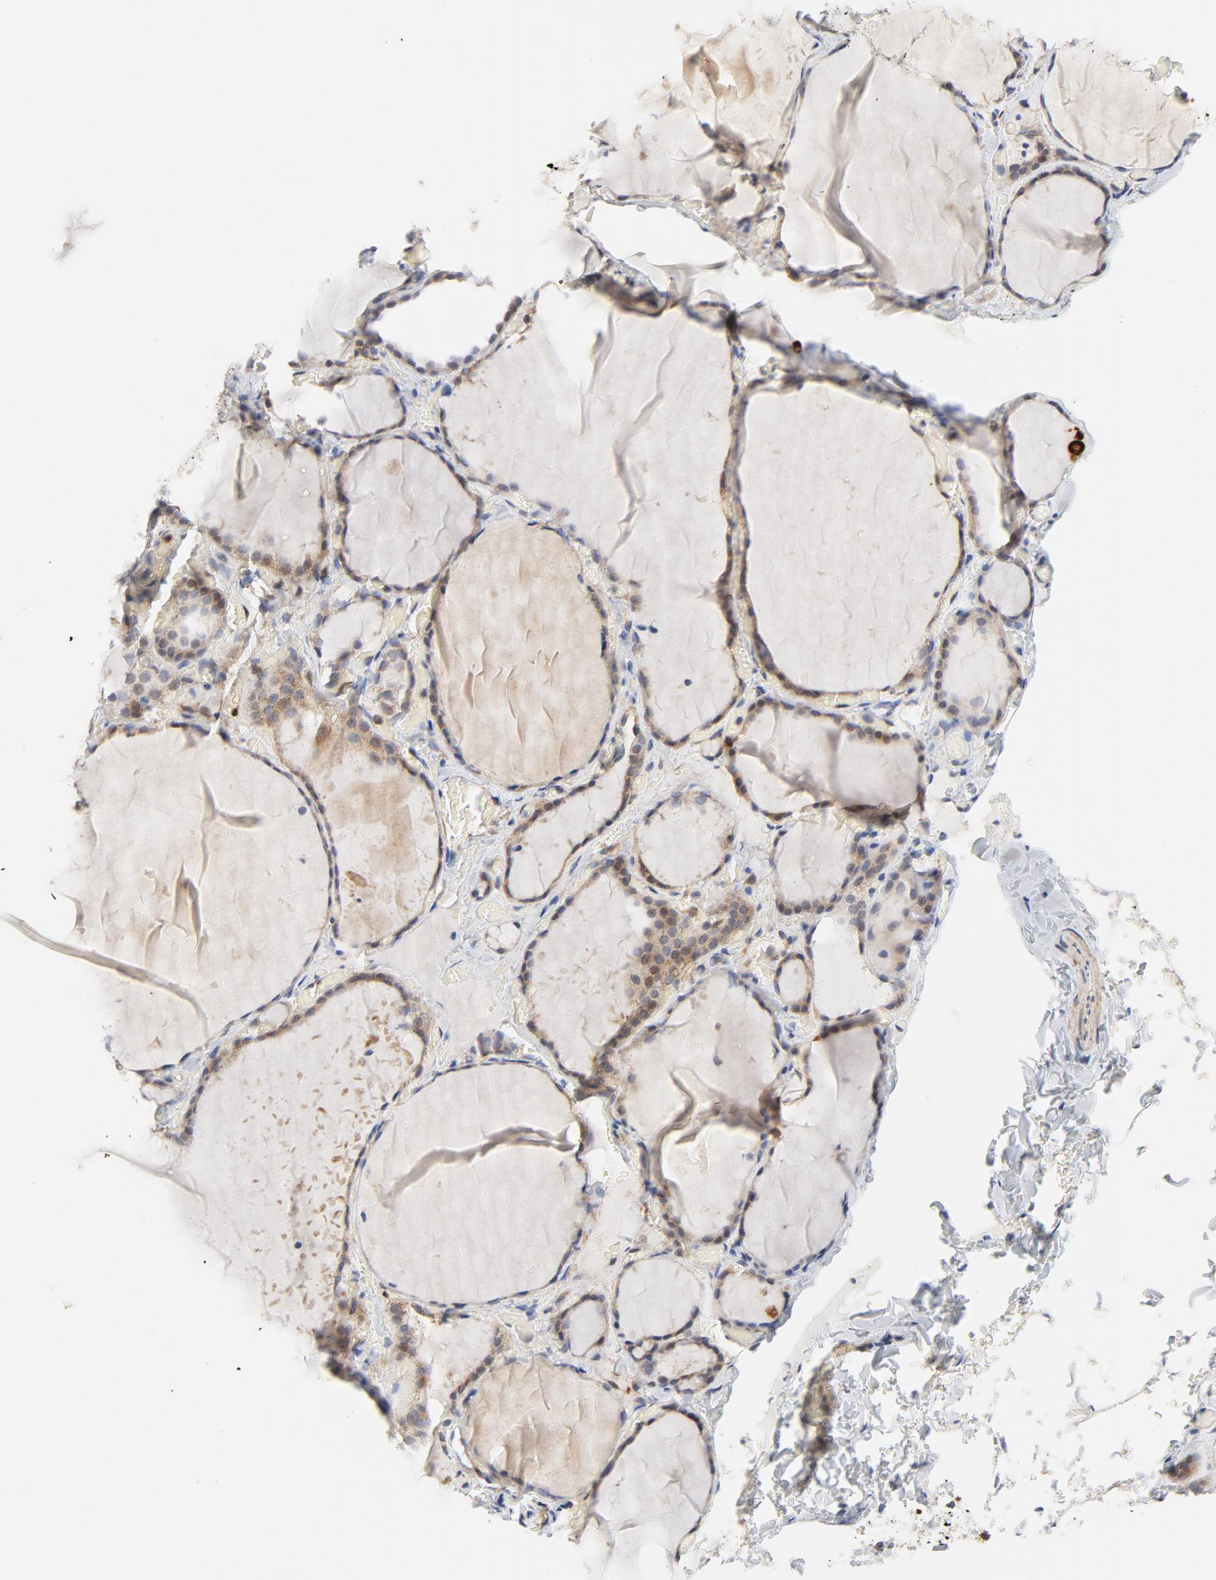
{"staining": {"intensity": "moderate", "quantity": ">75%", "location": "cytoplasmic/membranous"}, "tissue": "thyroid gland", "cell_type": "Glandular cells", "image_type": "normal", "snomed": [{"axis": "morphology", "description": "Normal tissue, NOS"}, {"axis": "topography", "description": "Thyroid gland"}], "caption": "Protein staining by IHC reveals moderate cytoplasmic/membranous expression in about >75% of glandular cells in unremarkable thyroid gland.", "gene": "RAPGEF4", "patient": {"sex": "female", "age": 22}}